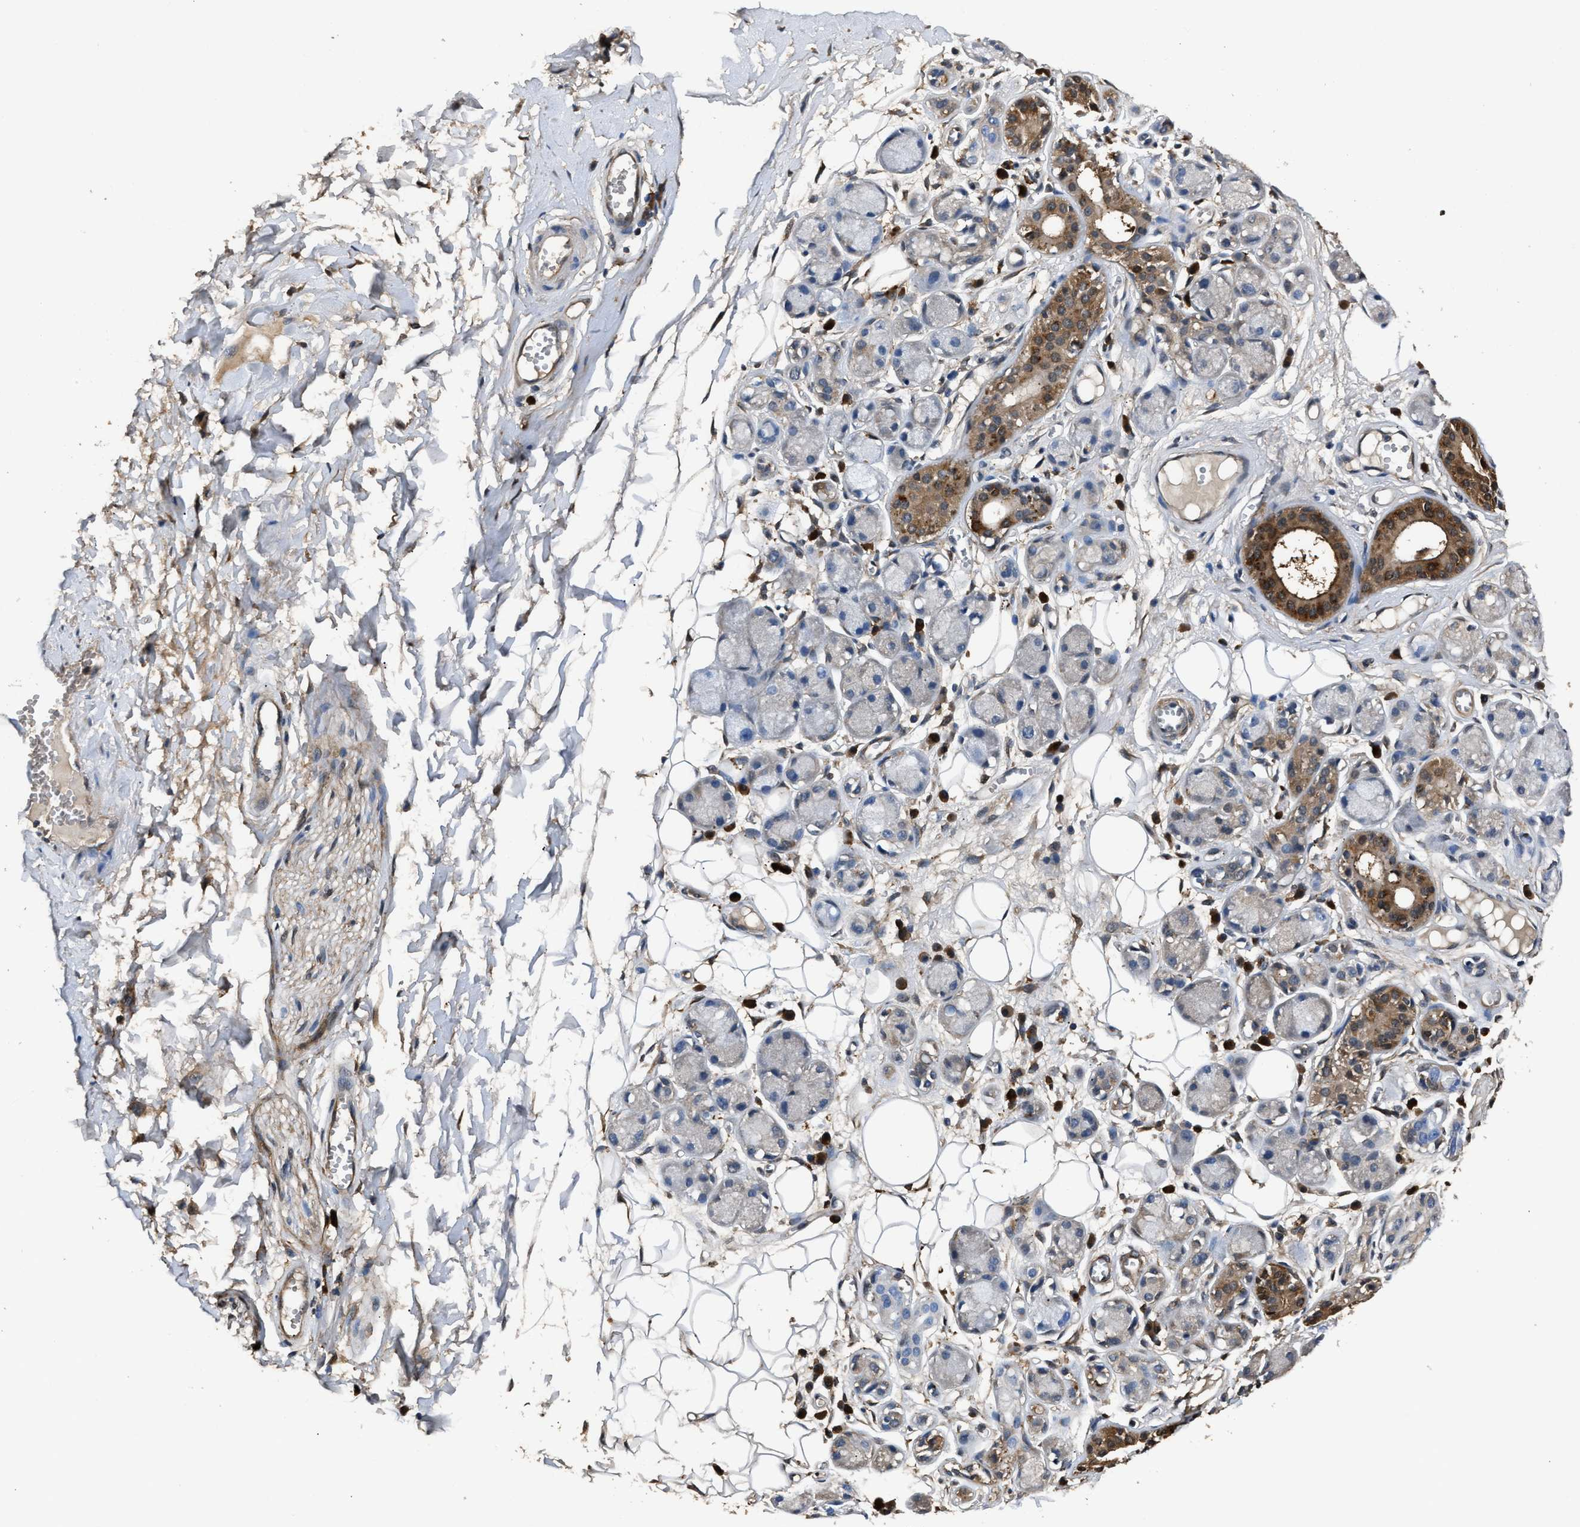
{"staining": {"intensity": "weak", "quantity": ">75%", "location": "cytoplasmic/membranous"}, "tissue": "adipose tissue", "cell_type": "Adipocytes", "image_type": "normal", "snomed": [{"axis": "morphology", "description": "Normal tissue, NOS"}, {"axis": "morphology", "description": "Inflammation, NOS"}, {"axis": "topography", "description": "Salivary gland"}, {"axis": "topography", "description": "Peripheral nerve tissue"}], "caption": "Immunohistochemistry (IHC) of normal human adipose tissue shows low levels of weak cytoplasmic/membranous positivity in approximately >75% of adipocytes. Using DAB (brown) and hematoxylin (blue) stains, captured at high magnification using brightfield microscopy.", "gene": "GSTP1", "patient": {"sex": "female", "age": 75}}